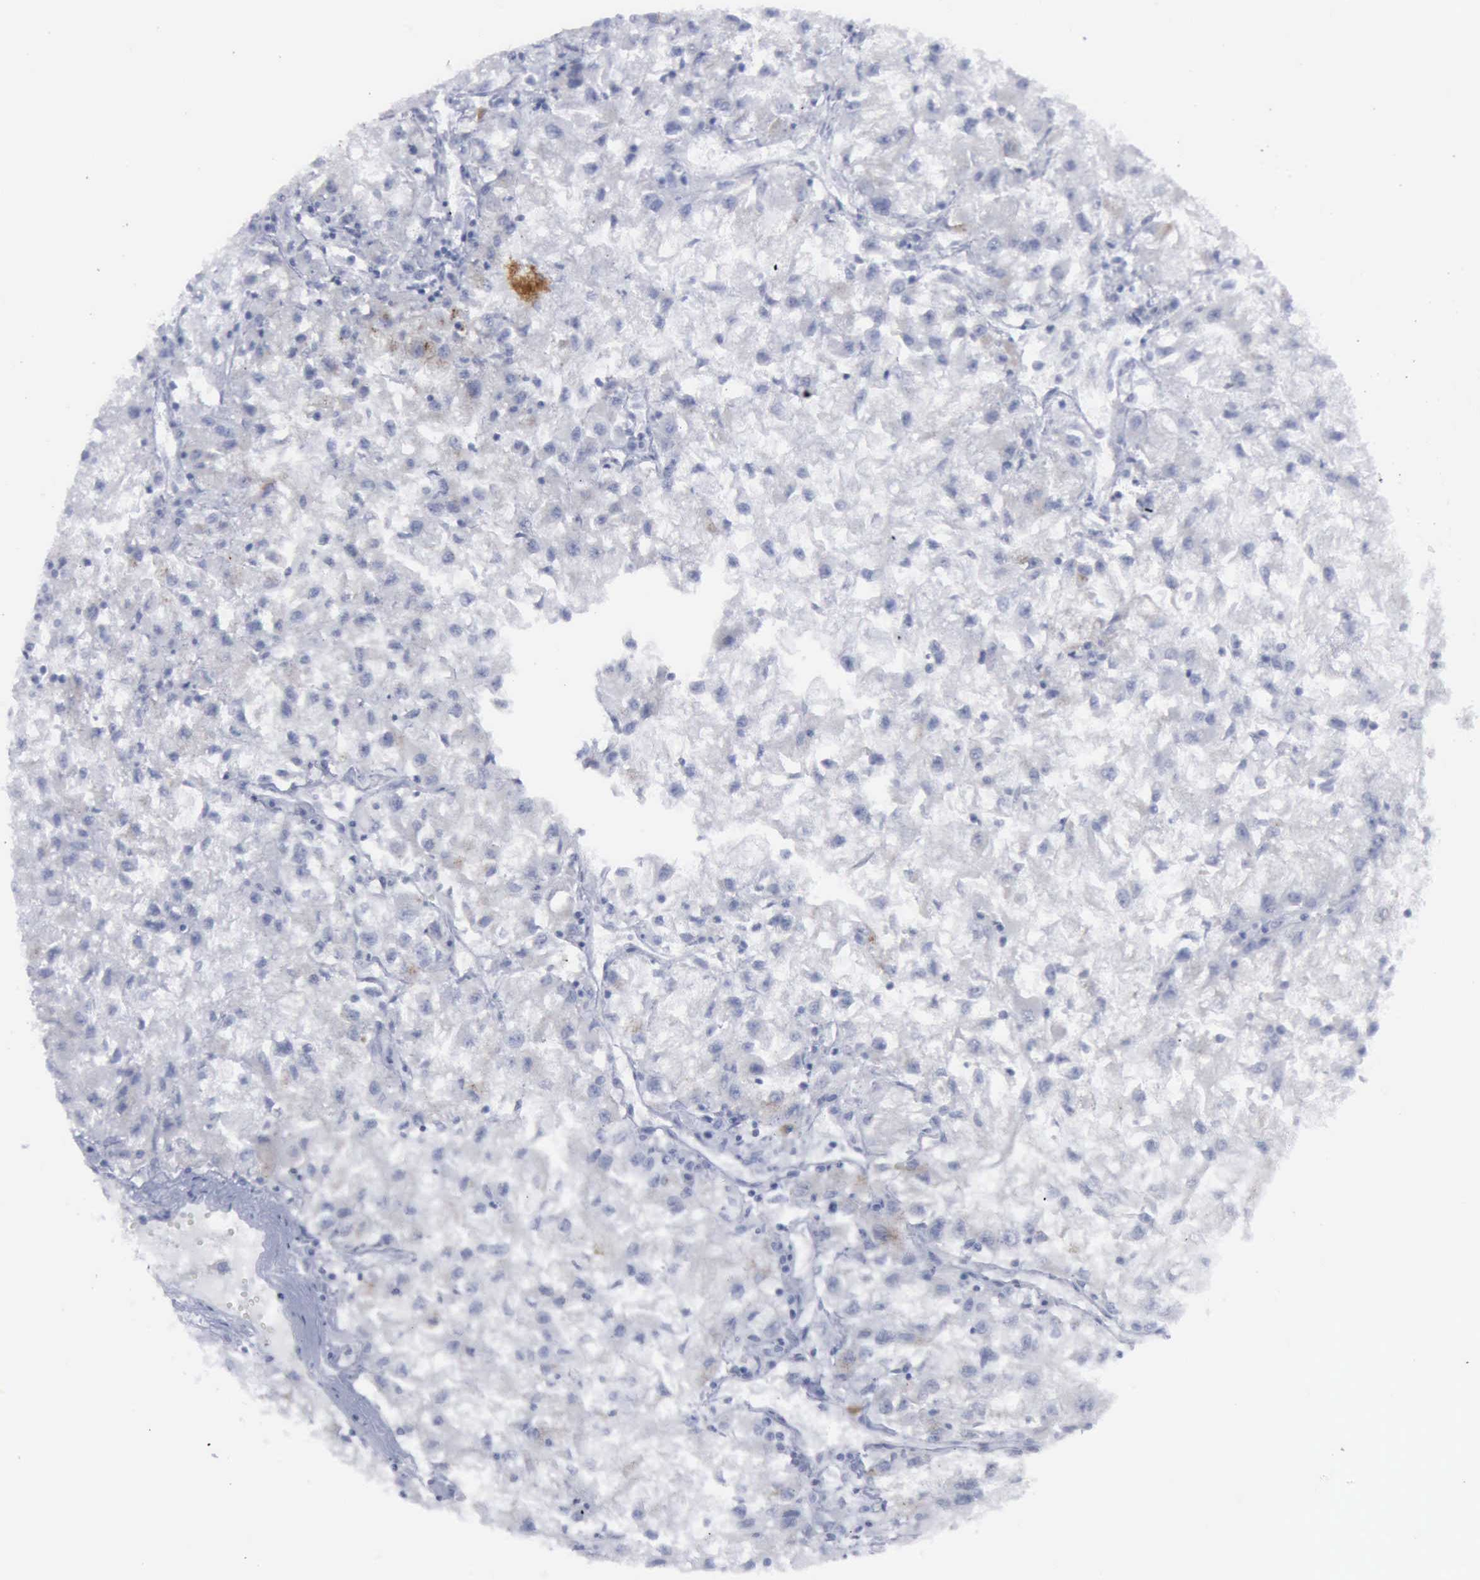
{"staining": {"intensity": "negative", "quantity": "none", "location": "none"}, "tissue": "renal cancer", "cell_type": "Tumor cells", "image_type": "cancer", "snomed": [{"axis": "morphology", "description": "Adenocarcinoma, NOS"}, {"axis": "topography", "description": "Kidney"}], "caption": "A high-resolution image shows immunohistochemistry staining of renal cancer (adenocarcinoma), which displays no significant staining in tumor cells.", "gene": "VCAM1", "patient": {"sex": "male", "age": 59}}